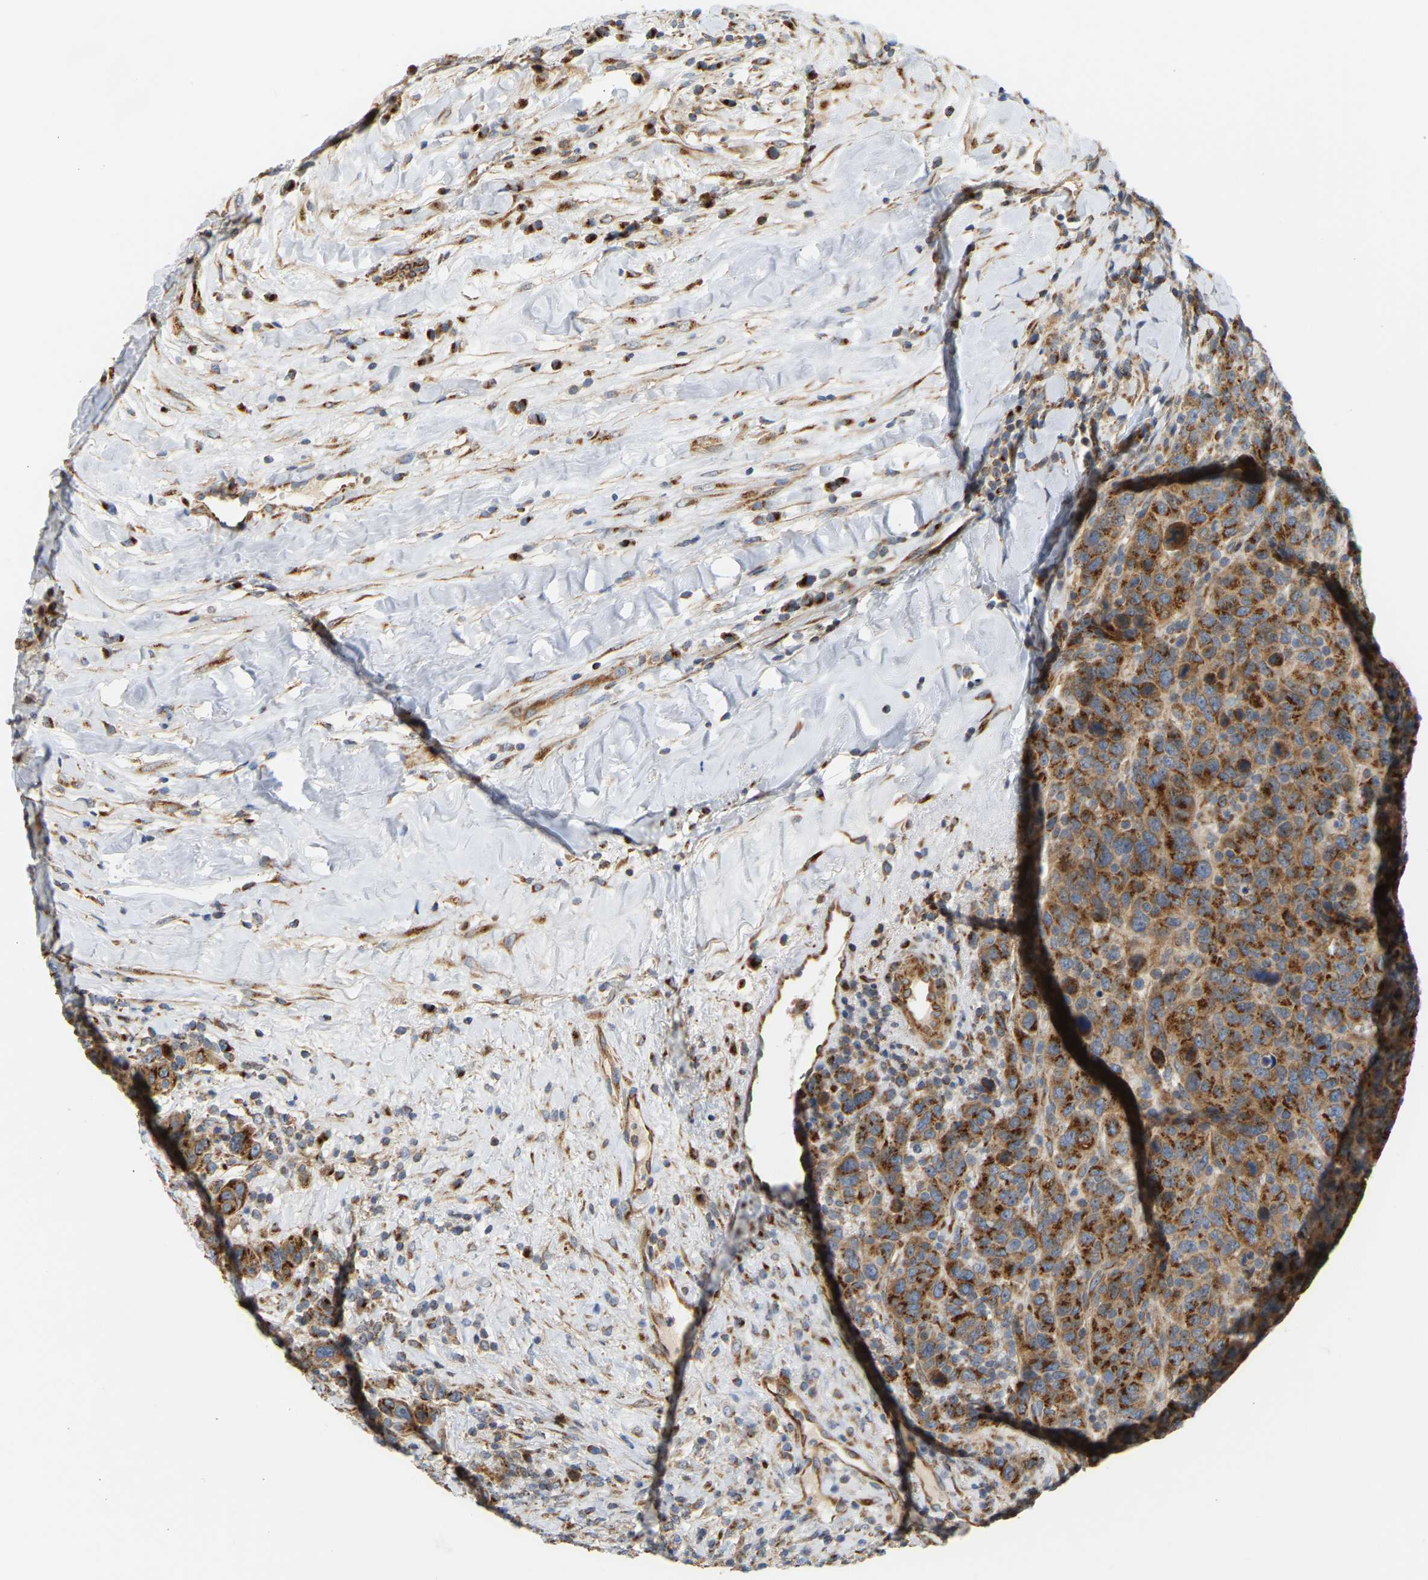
{"staining": {"intensity": "strong", "quantity": ">75%", "location": "cytoplasmic/membranous"}, "tissue": "breast cancer", "cell_type": "Tumor cells", "image_type": "cancer", "snomed": [{"axis": "morphology", "description": "Duct carcinoma"}, {"axis": "topography", "description": "Breast"}], "caption": "Protein expression analysis of human breast cancer reveals strong cytoplasmic/membranous positivity in about >75% of tumor cells. (DAB (3,3'-diaminobenzidine) IHC, brown staining for protein, blue staining for nuclei).", "gene": "YIPF2", "patient": {"sex": "female", "age": 37}}